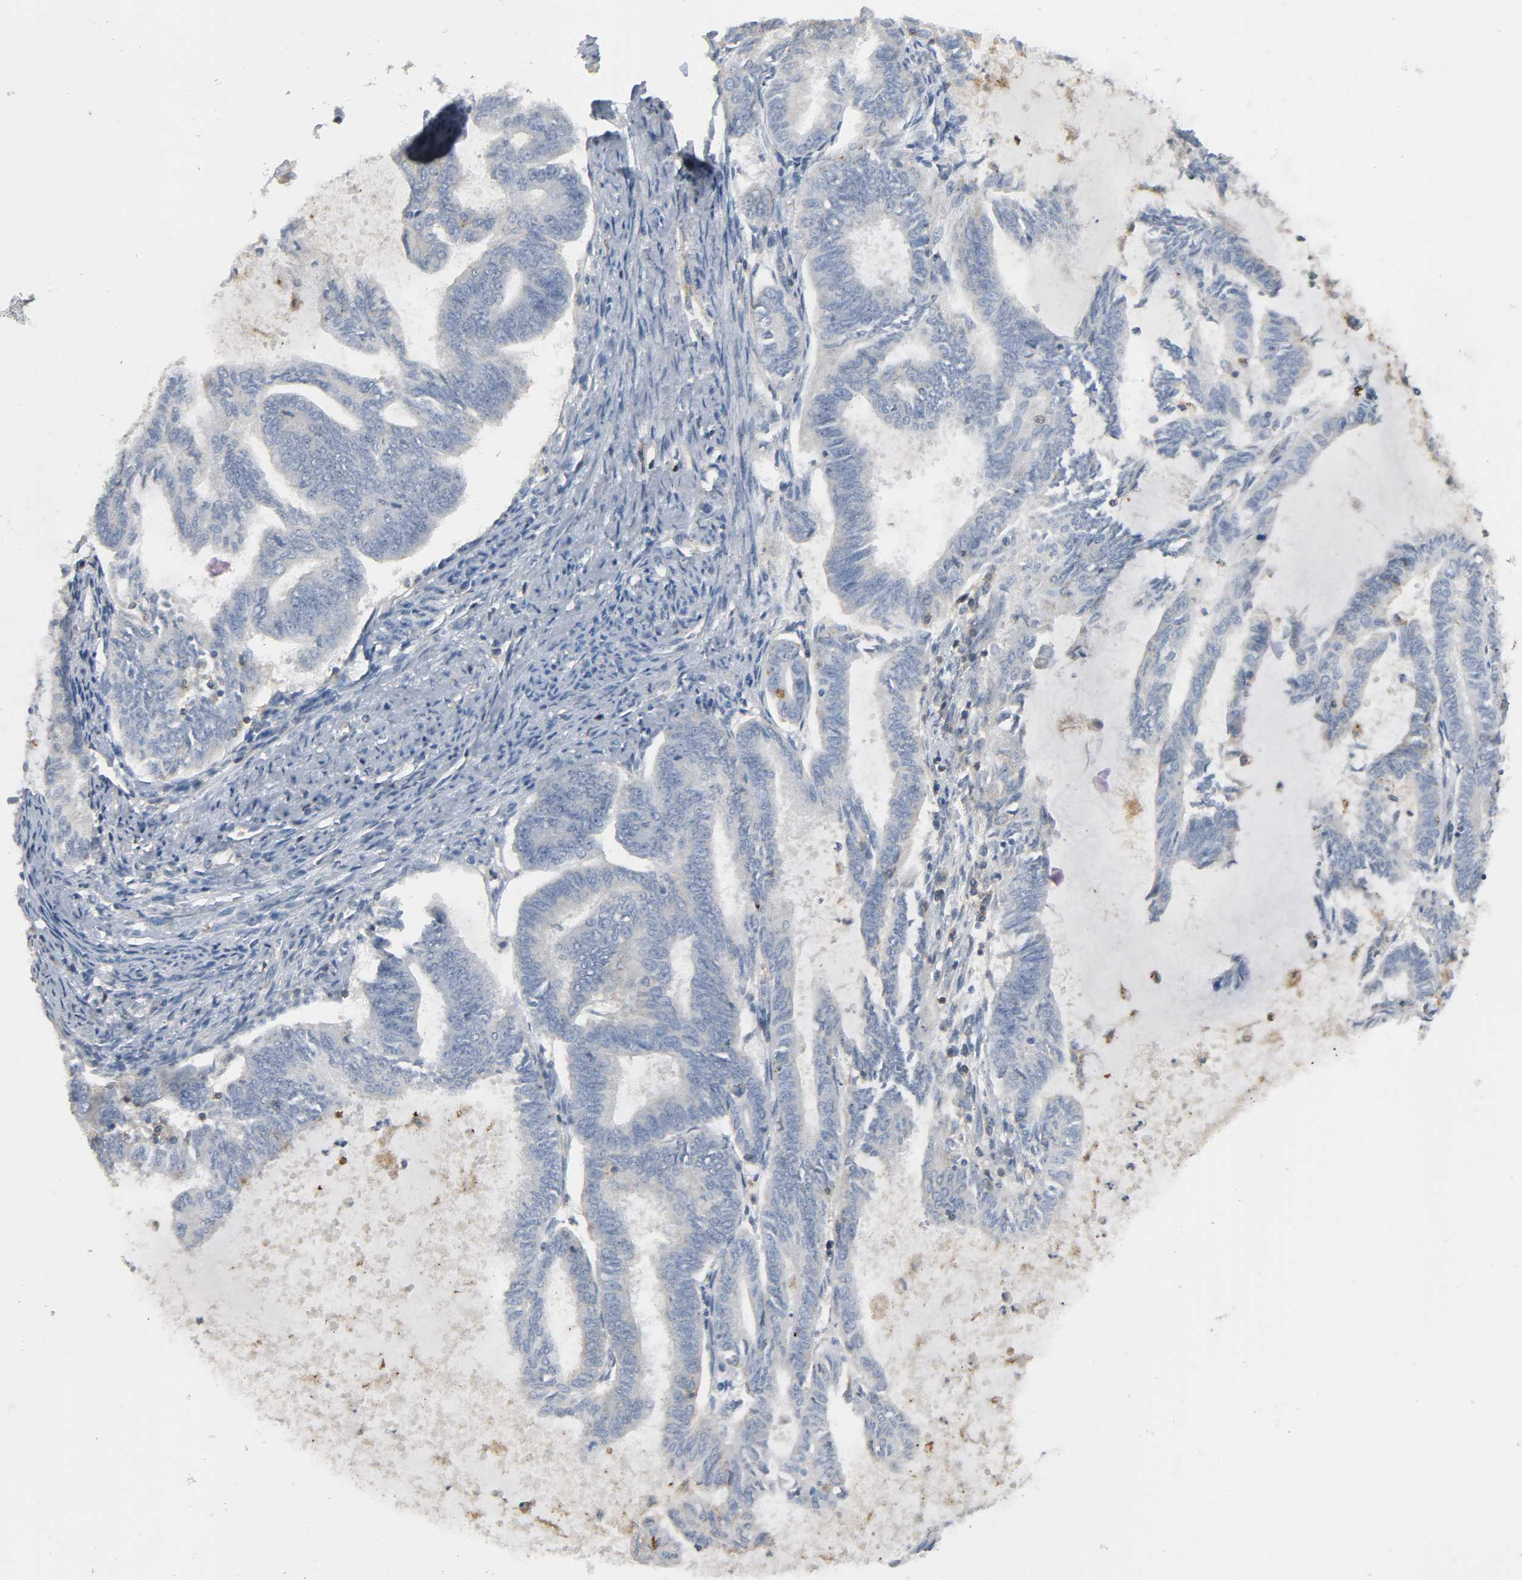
{"staining": {"intensity": "negative", "quantity": "none", "location": "none"}, "tissue": "endometrial cancer", "cell_type": "Tumor cells", "image_type": "cancer", "snomed": [{"axis": "morphology", "description": "Adenocarcinoma, NOS"}, {"axis": "topography", "description": "Endometrium"}], "caption": "DAB (3,3'-diaminobenzidine) immunohistochemical staining of endometrial cancer shows no significant expression in tumor cells.", "gene": "CD4", "patient": {"sex": "female", "age": 86}}